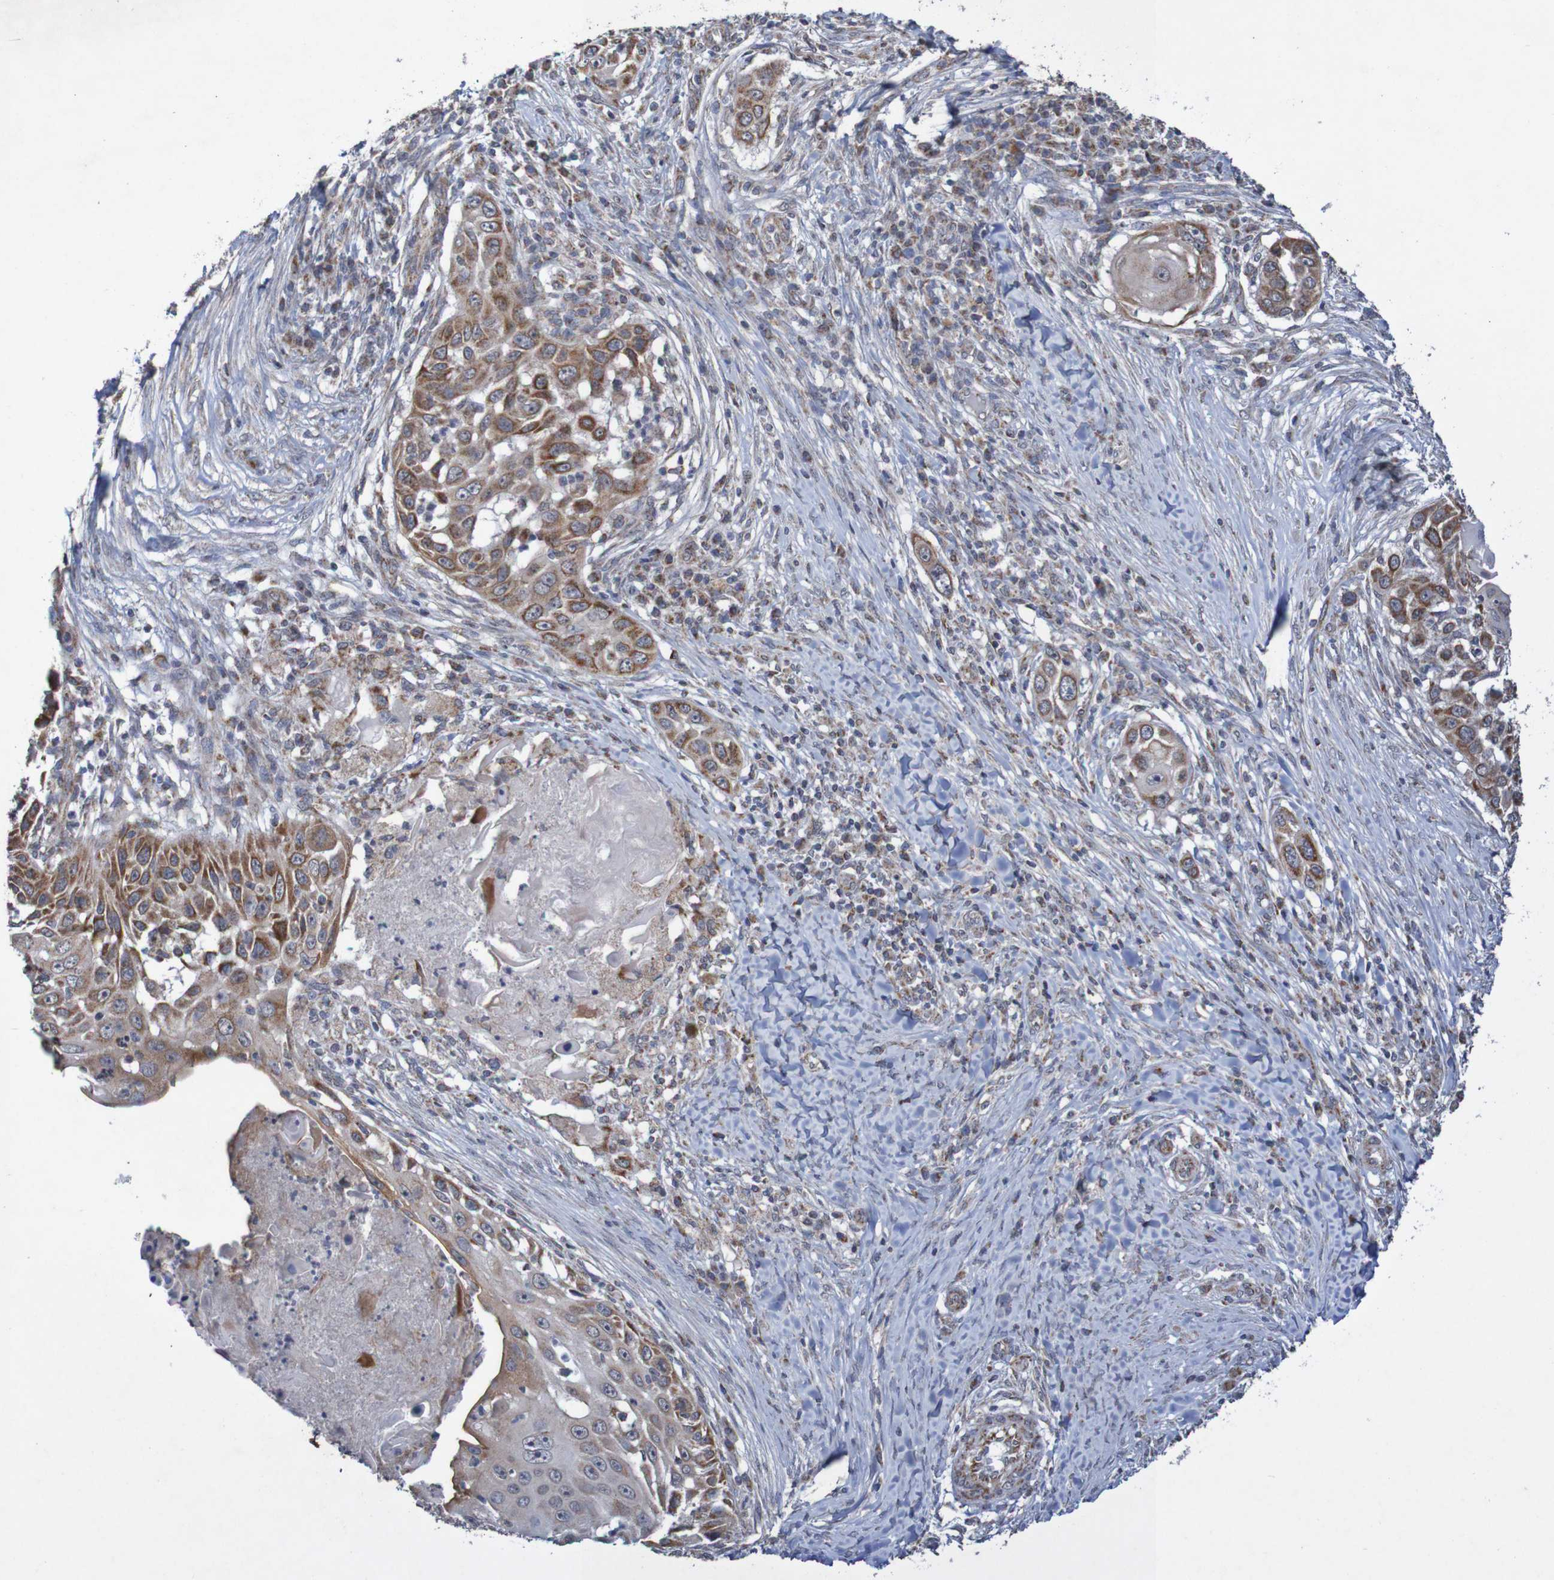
{"staining": {"intensity": "moderate", "quantity": "25%-75%", "location": "cytoplasmic/membranous"}, "tissue": "skin cancer", "cell_type": "Tumor cells", "image_type": "cancer", "snomed": [{"axis": "morphology", "description": "Squamous cell carcinoma, NOS"}, {"axis": "topography", "description": "Skin"}], "caption": "A medium amount of moderate cytoplasmic/membranous expression is identified in approximately 25%-75% of tumor cells in skin cancer (squamous cell carcinoma) tissue.", "gene": "DVL1", "patient": {"sex": "female", "age": 44}}